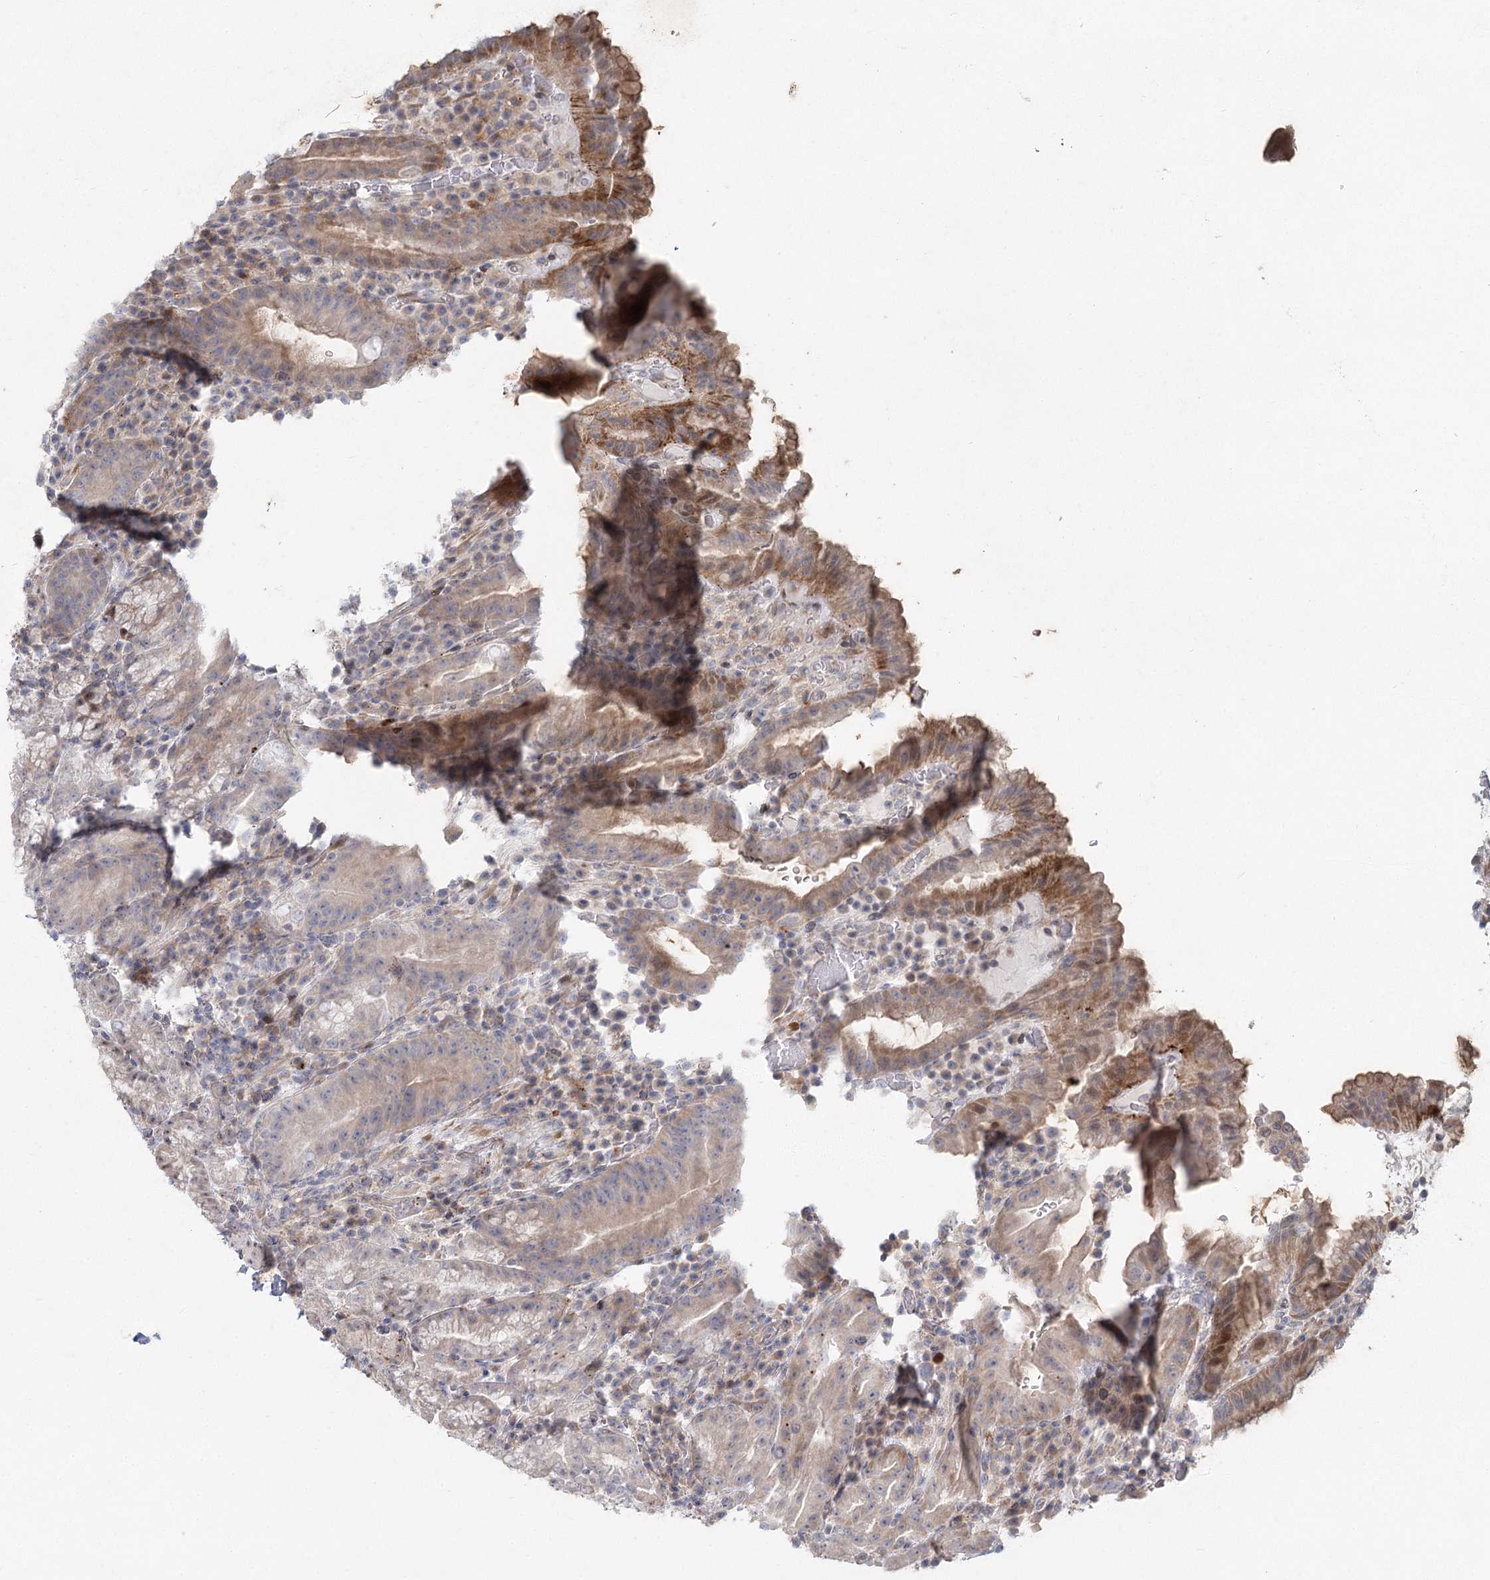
{"staining": {"intensity": "moderate", "quantity": "25%-75%", "location": "cytoplasmic/membranous"}, "tissue": "stomach", "cell_type": "Glandular cells", "image_type": "normal", "snomed": [{"axis": "morphology", "description": "Normal tissue, NOS"}, {"axis": "morphology", "description": "Inflammation, NOS"}, {"axis": "topography", "description": "Stomach"}], "caption": "Brown immunohistochemical staining in benign stomach reveals moderate cytoplasmic/membranous expression in approximately 25%-75% of glandular cells. (DAB (3,3'-diaminobenzidine) = brown stain, brightfield microscopy at high magnification).", "gene": "FAM110C", "patient": {"sex": "male", "age": 79}}